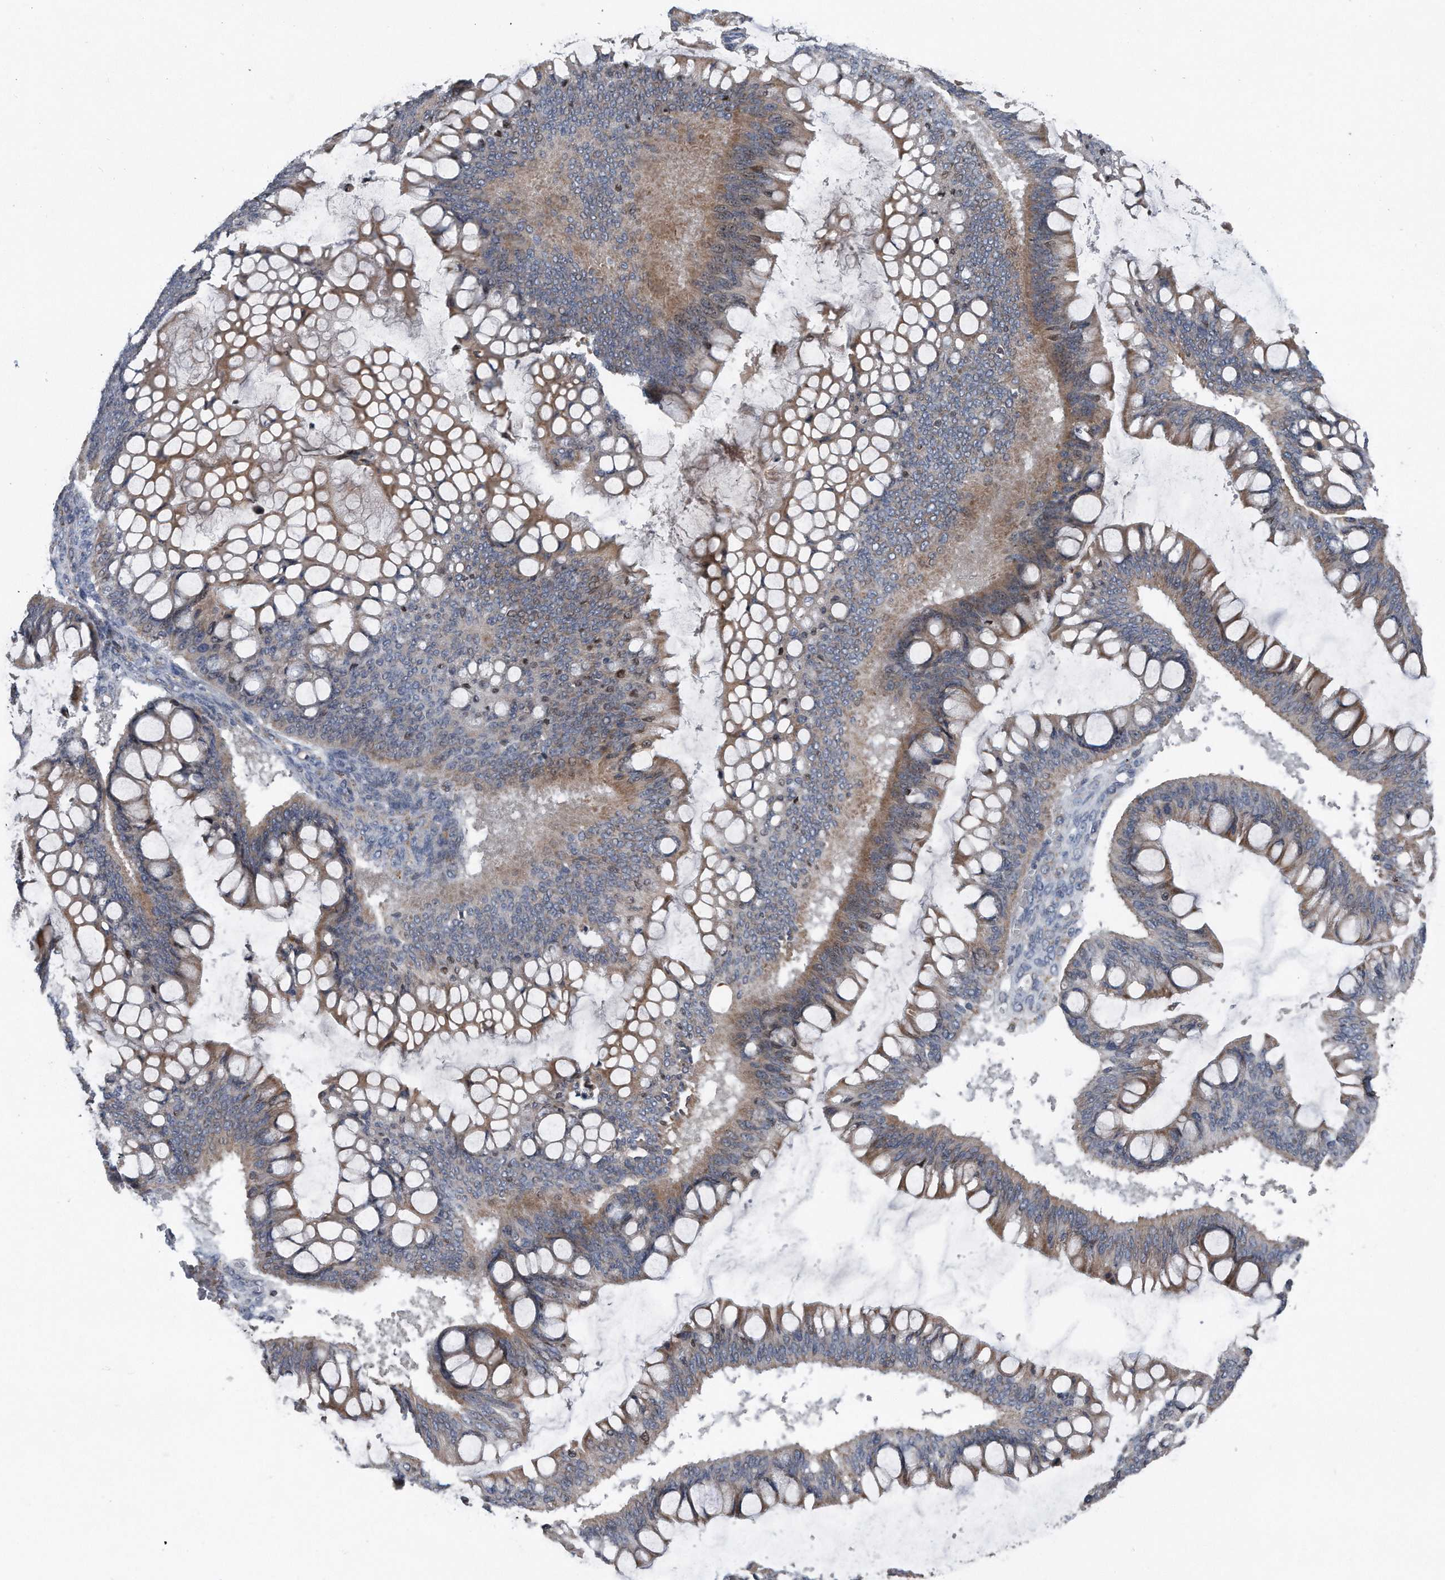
{"staining": {"intensity": "weak", "quantity": ">75%", "location": "cytoplasmic/membranous"}, "tissue": "ovarian cancer", "cell_type": "Tumor cells", "image_type": "cancer", "snomed": [{"axis": "morphology", "description": "Cystadenocarcinoma, mucinous, NOS"}, {"axis": "topography", "description": "Ovary"}], "caption": "A brown stain labels weak cytoplasmic/membranous expression of a protein in human ovarian cancer (mucinous cystadenocarcinoma) tumor cells.", "gene": "DST", "patient": {"sex": "female", "age": 73}}